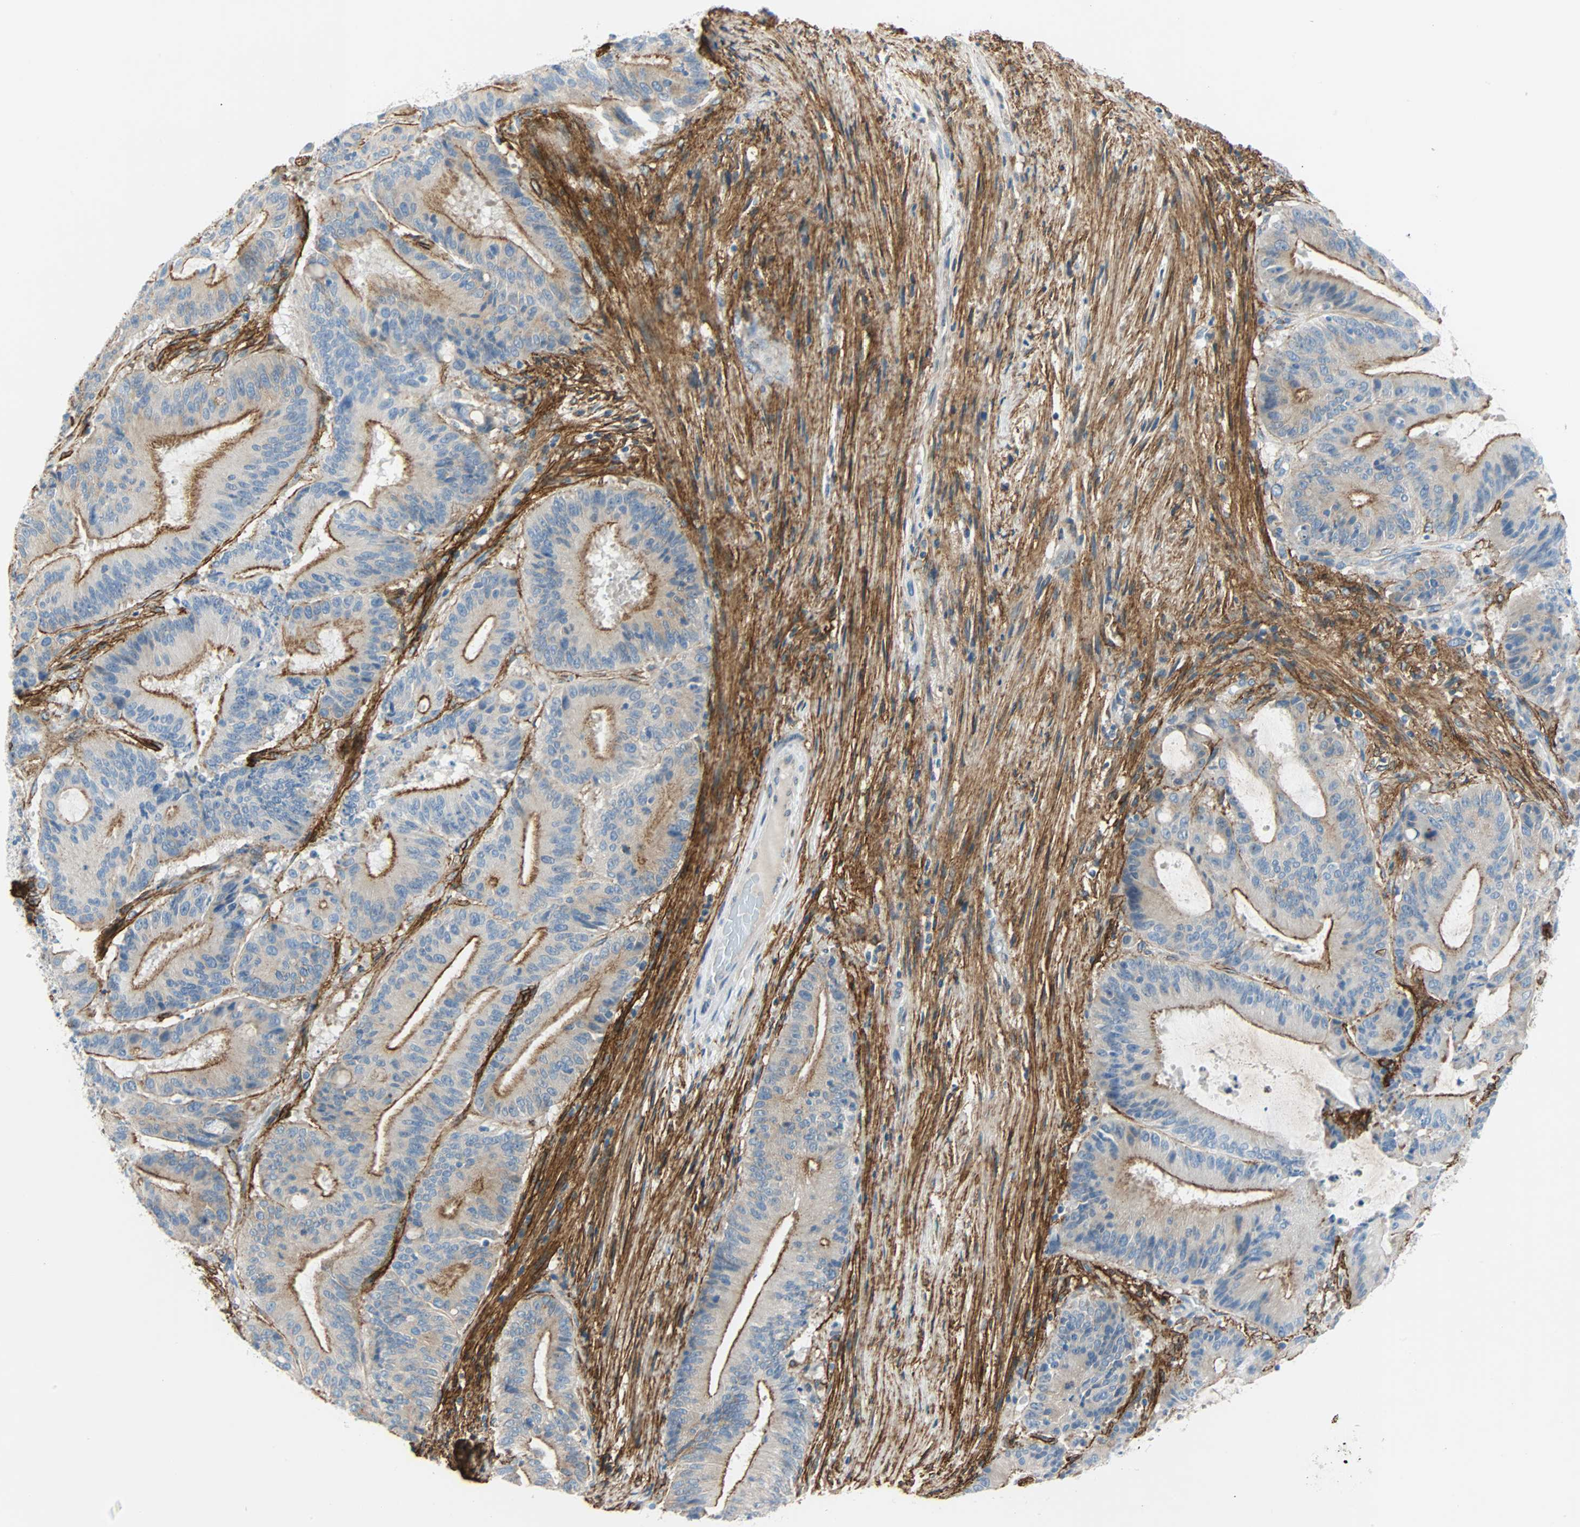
{"staining": {"intensity": "moderate", "quantity": ">75%", "location": "cytoplasmic/membranous"}, "tissue": "liver cancer", "cell_type": "Tumor cells", "image_type": "cancer", "snomed": [{"axis": "morphology", "description": "Cholangiocarcinoma"}, {"axis": "topography", "description": "Liver"}], "caption": "Human liver cholangiocarcinoma stained with a brown dye exhibits moderate cytoplasmic/membranous positive positivity in approximately >75% of tumor cells.", "gene": "PDPN", "patient": {"sex": "female", "age": 73}}